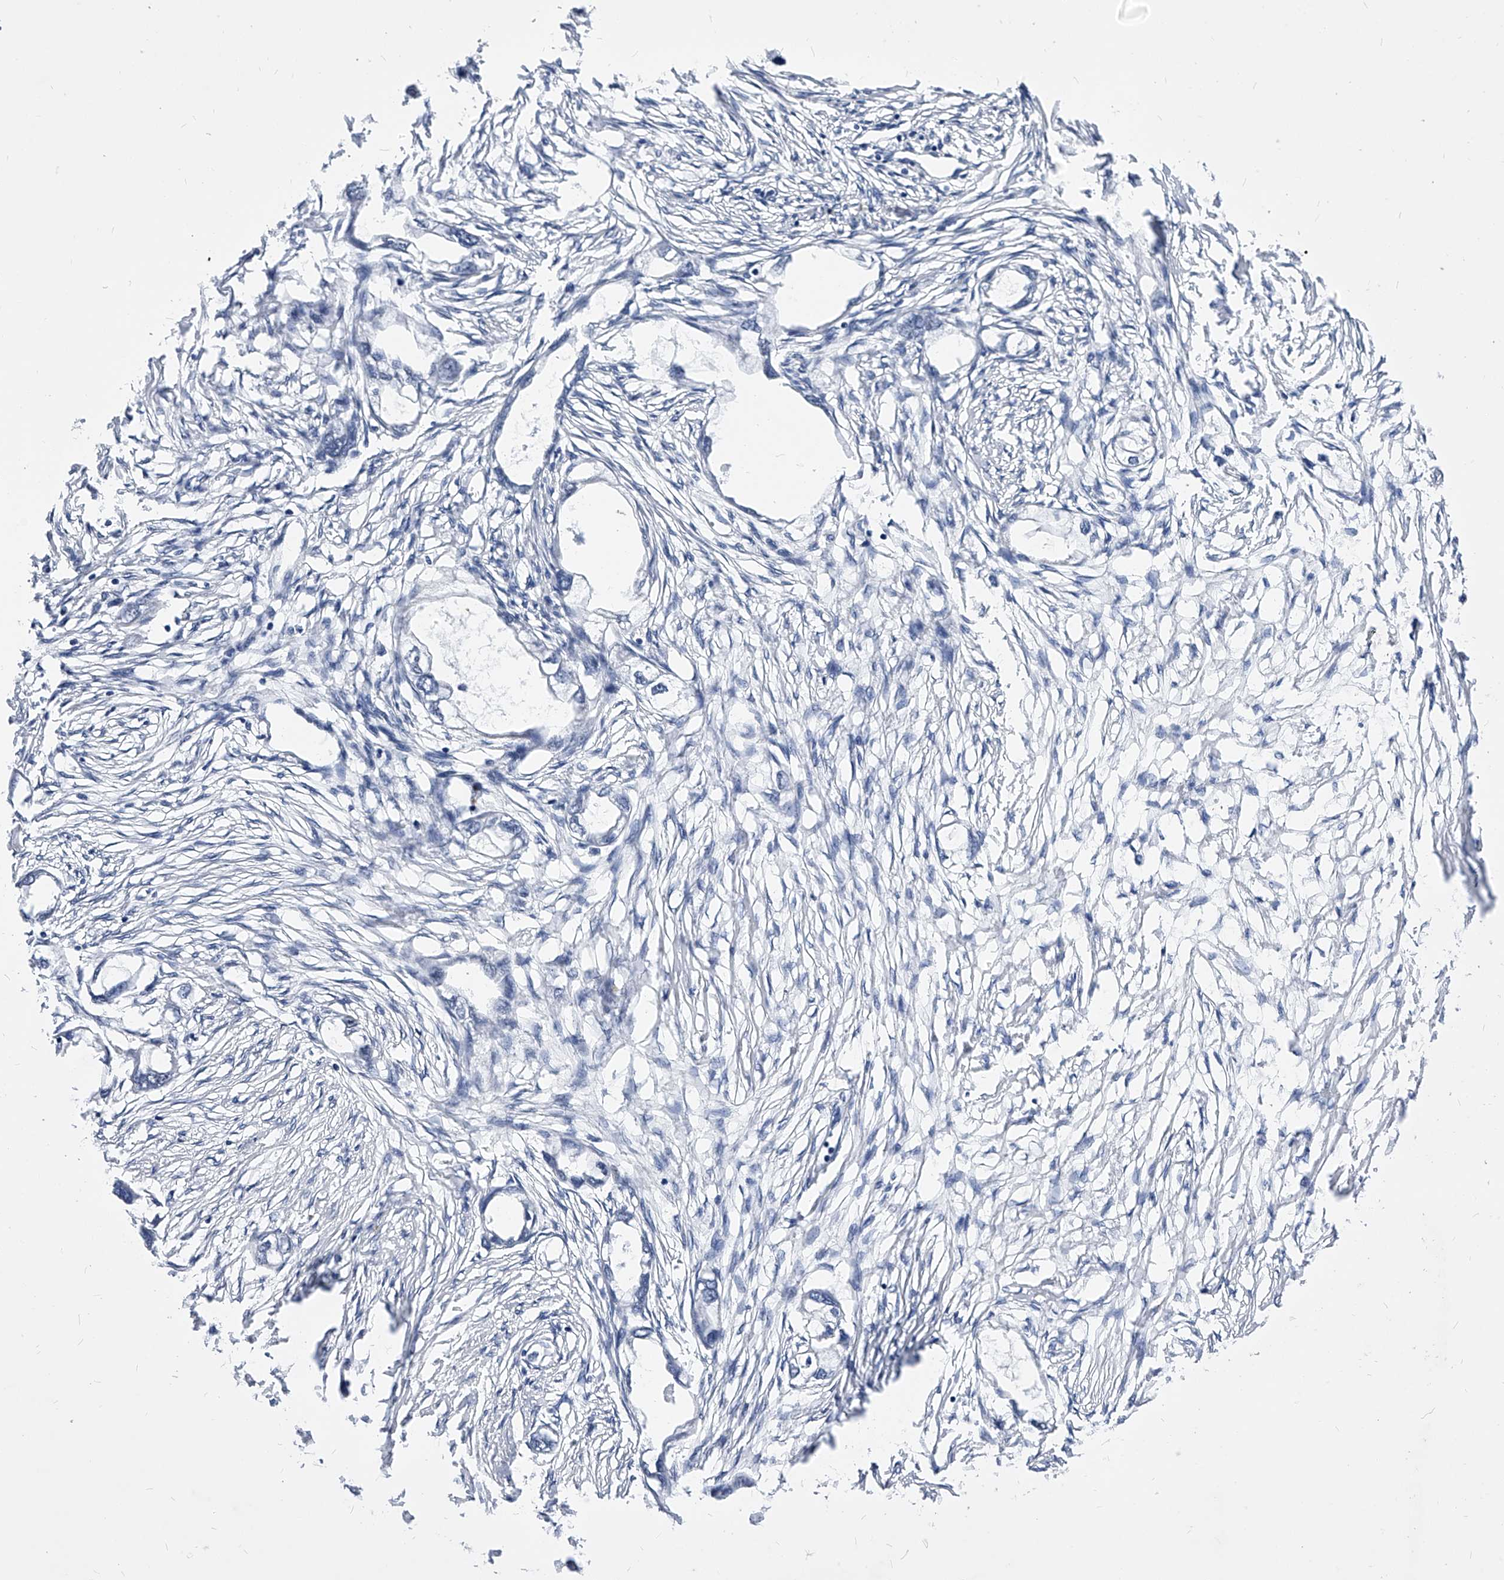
{"staining": {"intensity": "negative", "quantity": "none", "location": "none"}, "tissue": "endometrial cancer", "cell_type": "Tumor cells", "image_type": "cancer", "snomed": [{"axis": "morphology", "description": "Adenocarcinoma, NOS"}, {"axis": "morphology", "description": "Adenocarcinoma, metastatic, NOS"}, {"axis": "topography", "description": "Adipose tissue"}, {"axis": "topography", "description": "Endometrium"}], "caption": "Endometrial cancer was stained to show a protein in brown. There is no significant staining in tumor cells.", "gene": "TESK2", "patient": {"sex": "female", "age": 67}}